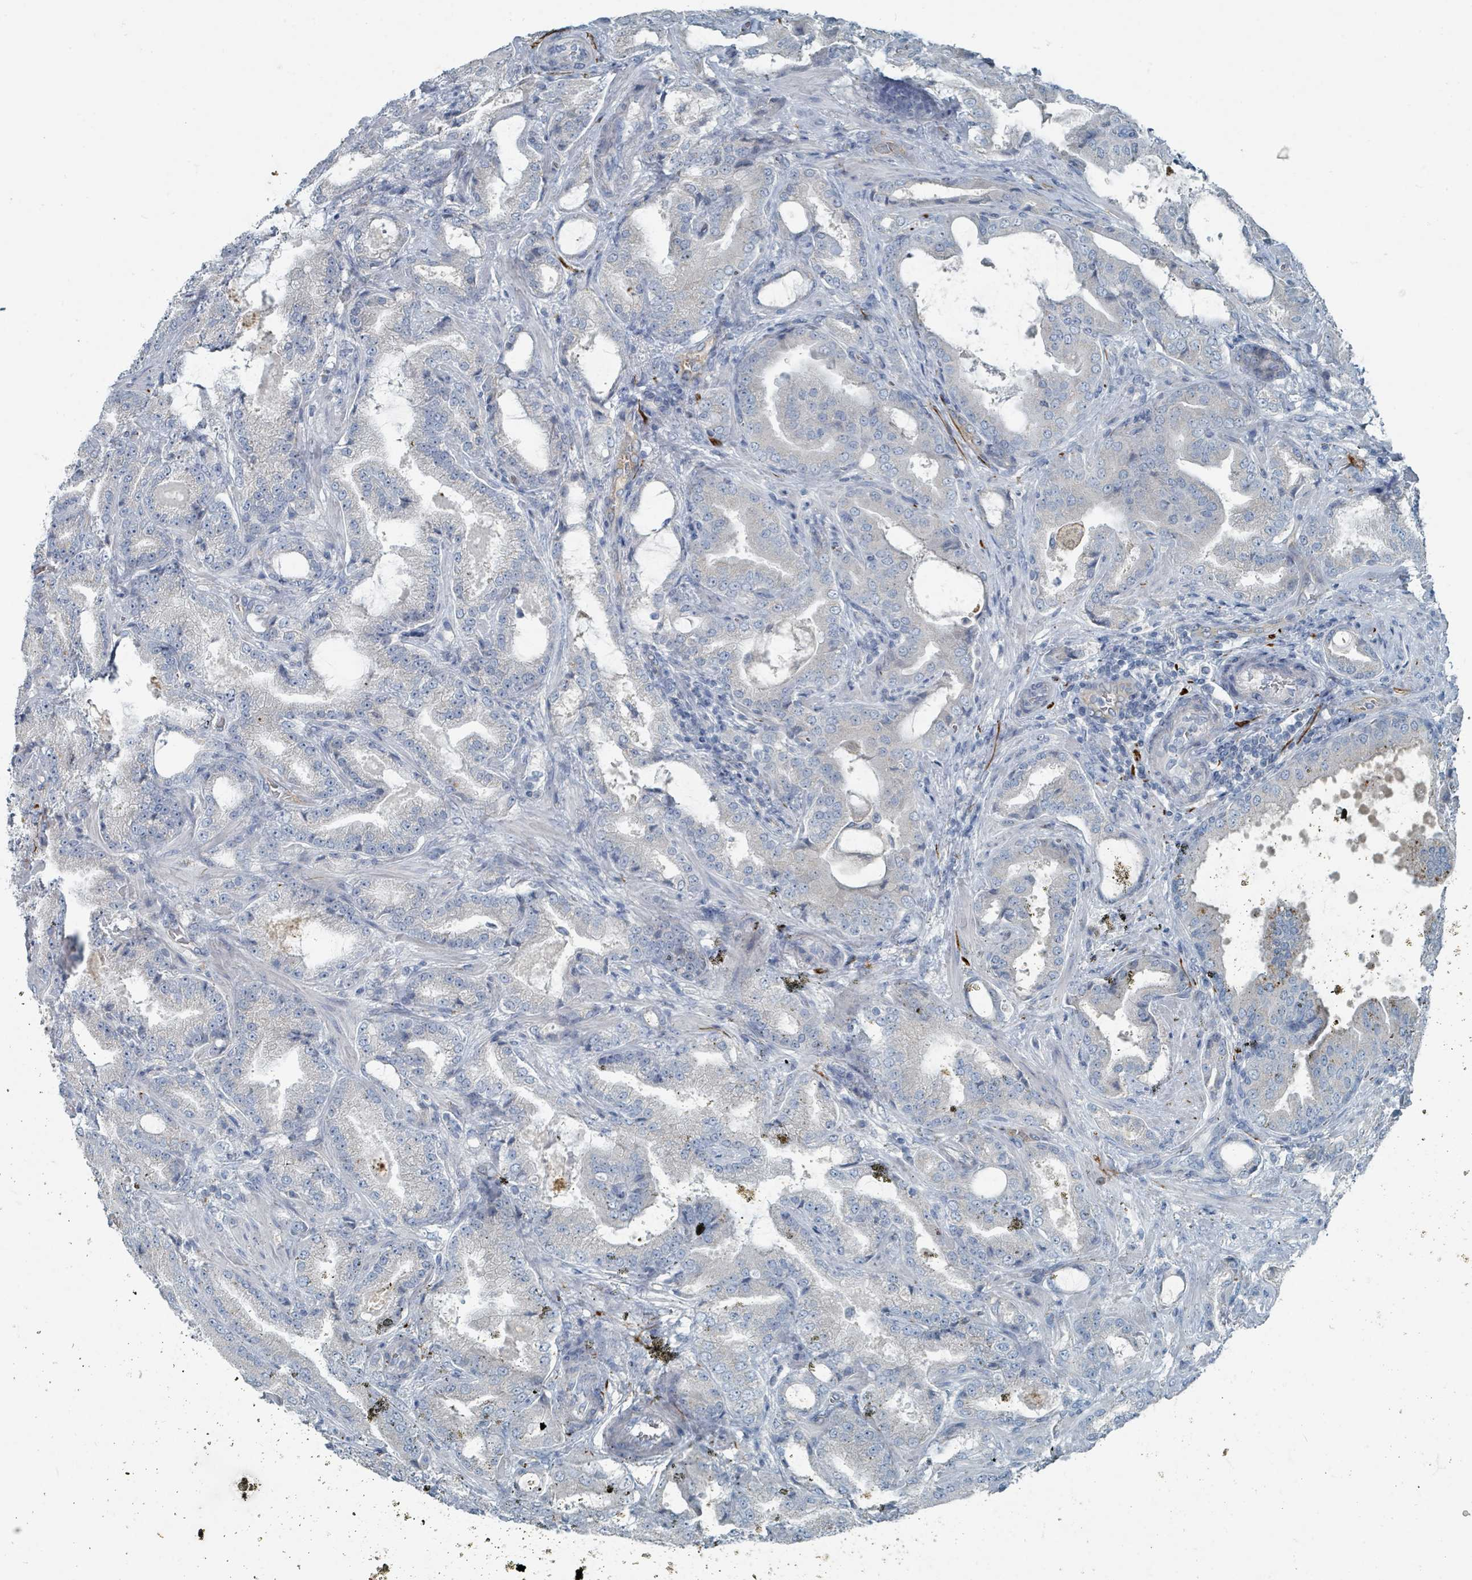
{"staining": {"intensity": "negative", "quantity": "none", "location": "none"}, "tissue": "prostate cancer", "cell_type": "Tumor cells", "image_type": "cancer", "snomed": [{"axis": "morphology", "description": "Adenocarcinoma, High grade"}, {"axis": "topography", "description": "Prostate"}], "caption": "Immunohistochemical staining of prostate cancer (high-grade adenocarcinoma) demonstrates no significant positivity in tumor cells. (DAB immunohistochemistry with hematoxylin counter stain).", "gene": "RASA4", "patient": {"sex": "male", "age": 68}}